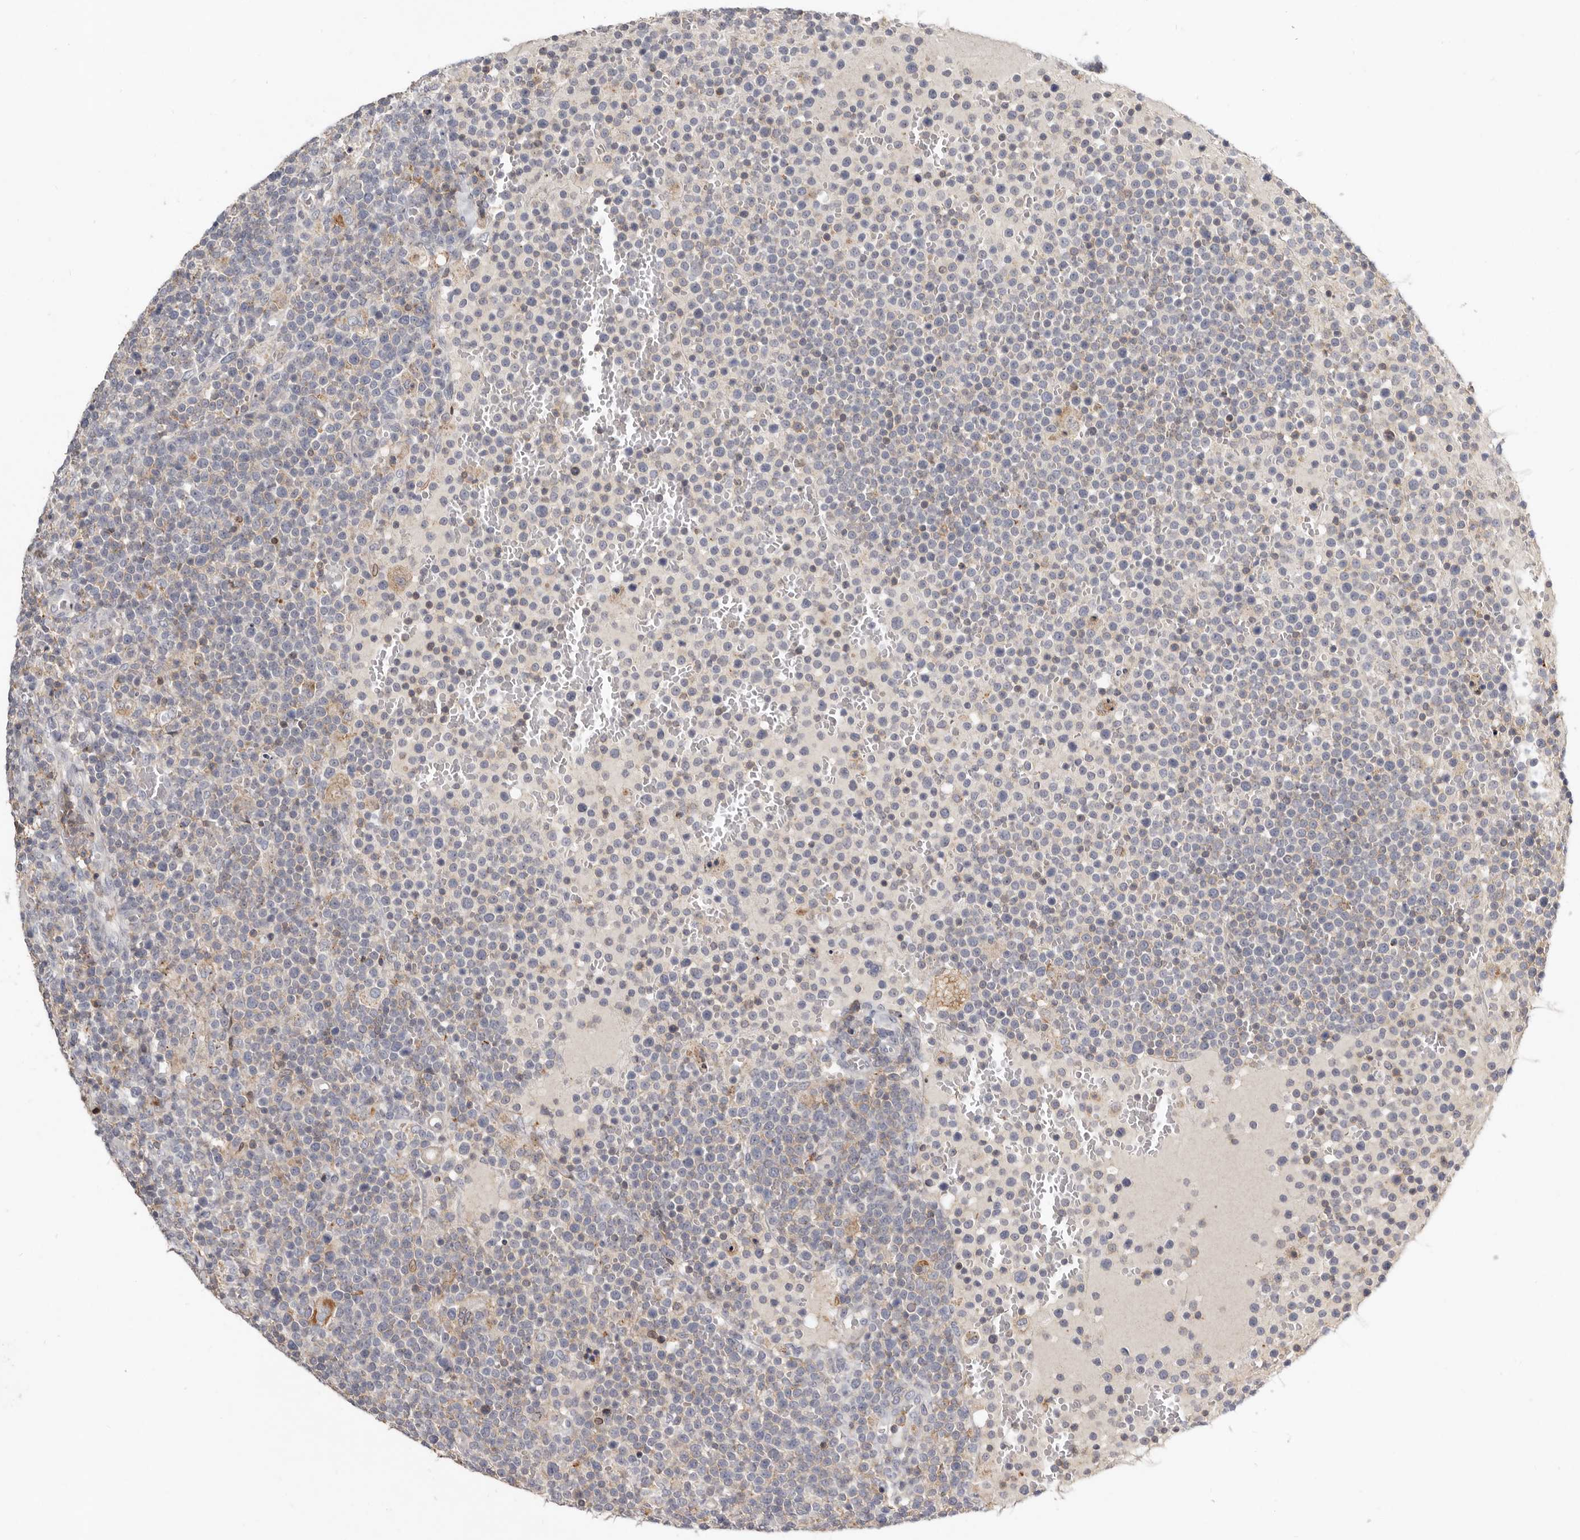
{"staining": {"intensity": "negative", "quantity": "none", "location": "none"}, "tissue": "lymphoma", "cell_type": "Tumor cells", "image_type": "cancer", "snomed": [{"axis": "morphology", "description": "Malignant lymphoma, non-Hodgkin's type, High grade"}, {"axis": "topography", "description": "Lymph node"}], "caption": "Immunohistochemistry micrograph of neoplastic tissue: human lymphoma stained with DAB shows no significant protein staining in tumor cells. Brightfield microscopy of immunohistochemistry stained with DAB (3,3'-diaminobenzidine) (brown) and hematoxylin (blue), captured at high magnification.", "gene": "KIF26B", "patient": {"sex": "male", "age": 61}}